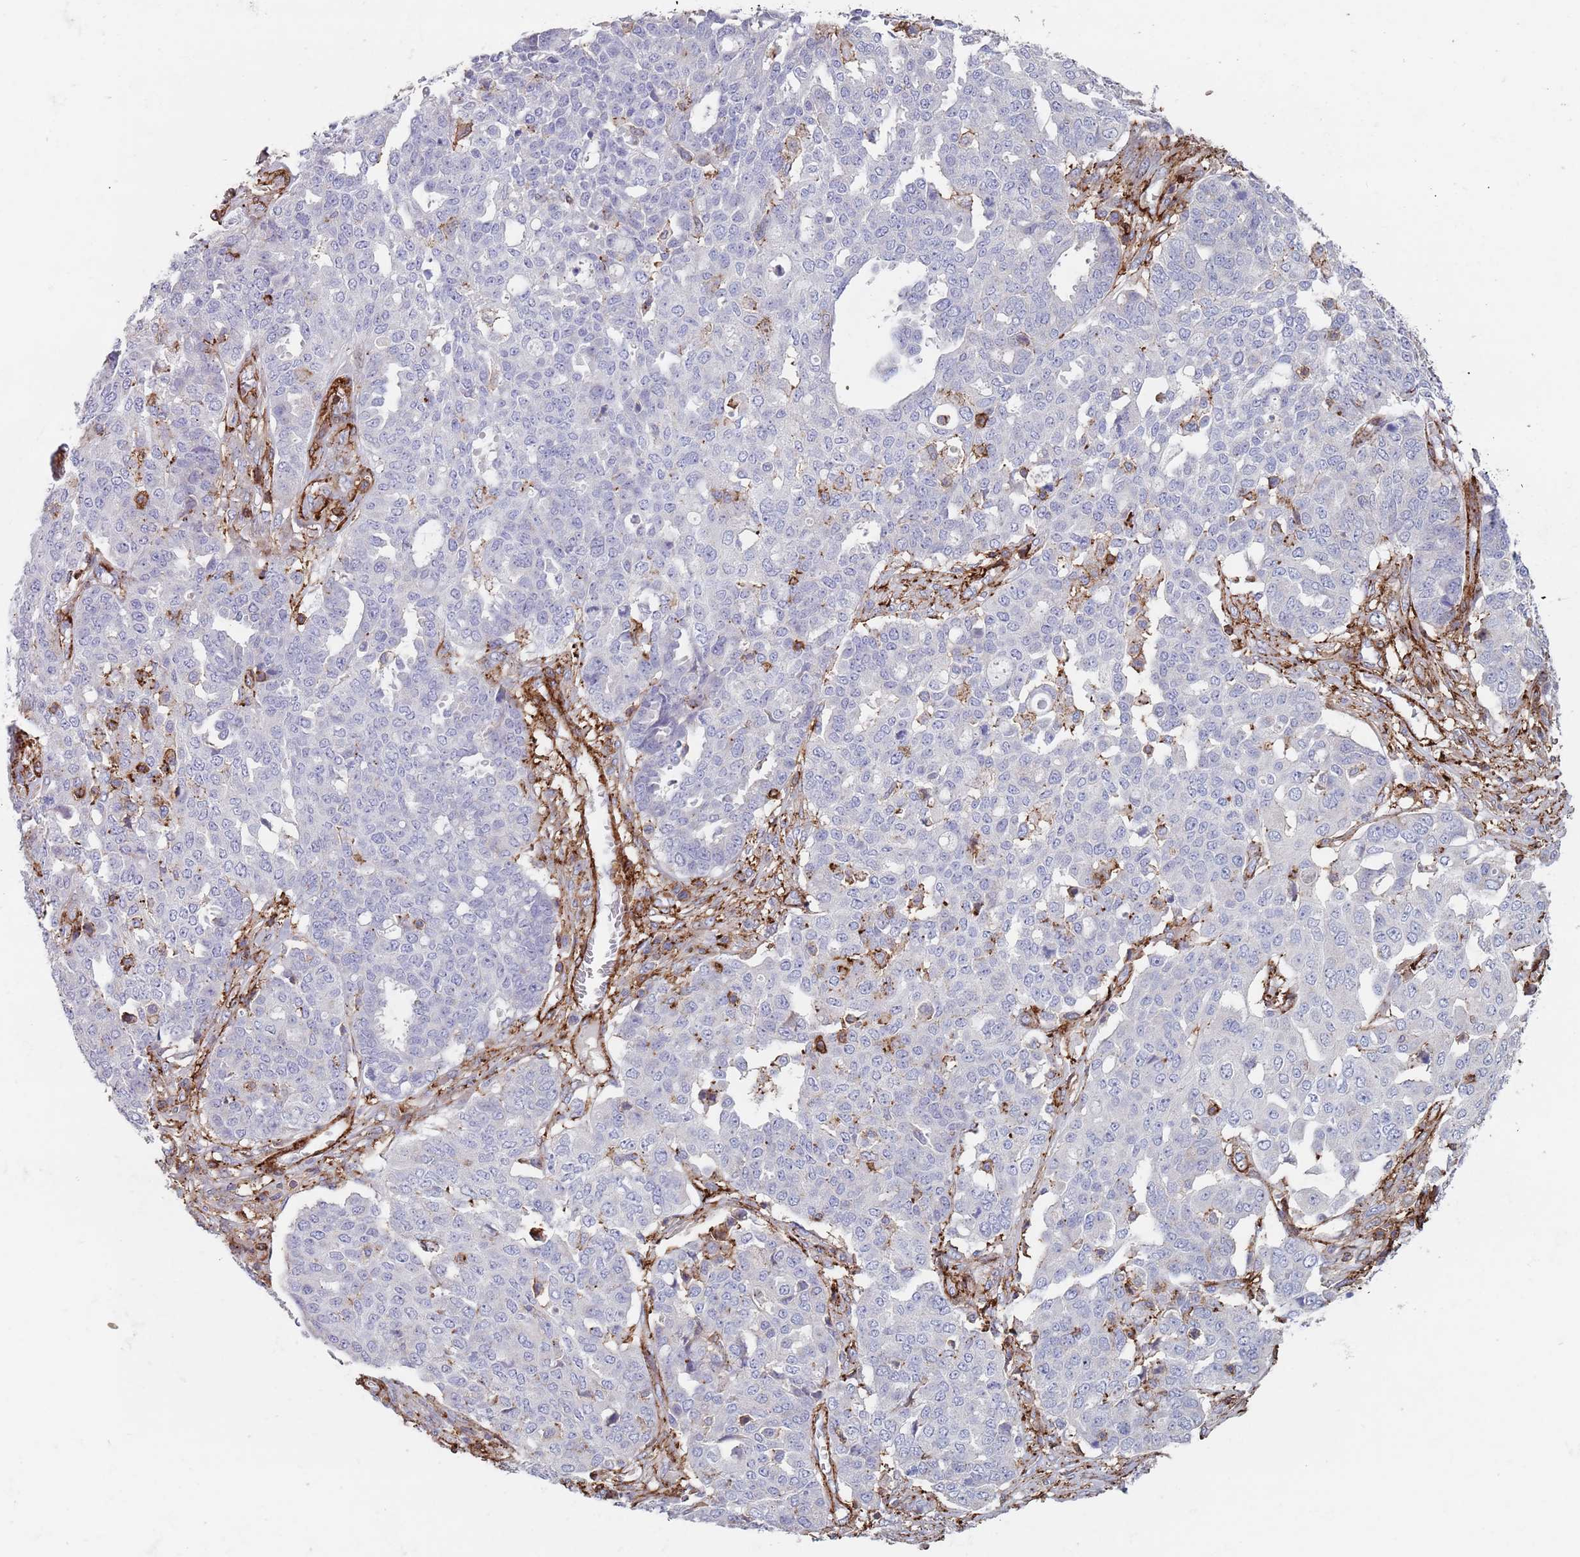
{"staining": {"intensity": "negative", "quantity": "none", "location": "none"}, "tissue": "ovarian cancer", "cell_type": "Tumor cells", "image_type": "cancer", "snomed": [{"axis": "morphology", "description": "Cystadenocarcinoma, serous, NOS"}, {"axis": "topography", "description": "Soft tissue"}, {"axis": "topography", "description": "Ovary"}], "caption": "The histopathology image reveals no significant staining in tumor cells of ovarian cancer.", "gene": "RNF144A", "patient": {"sex": "female", "age": 57}}